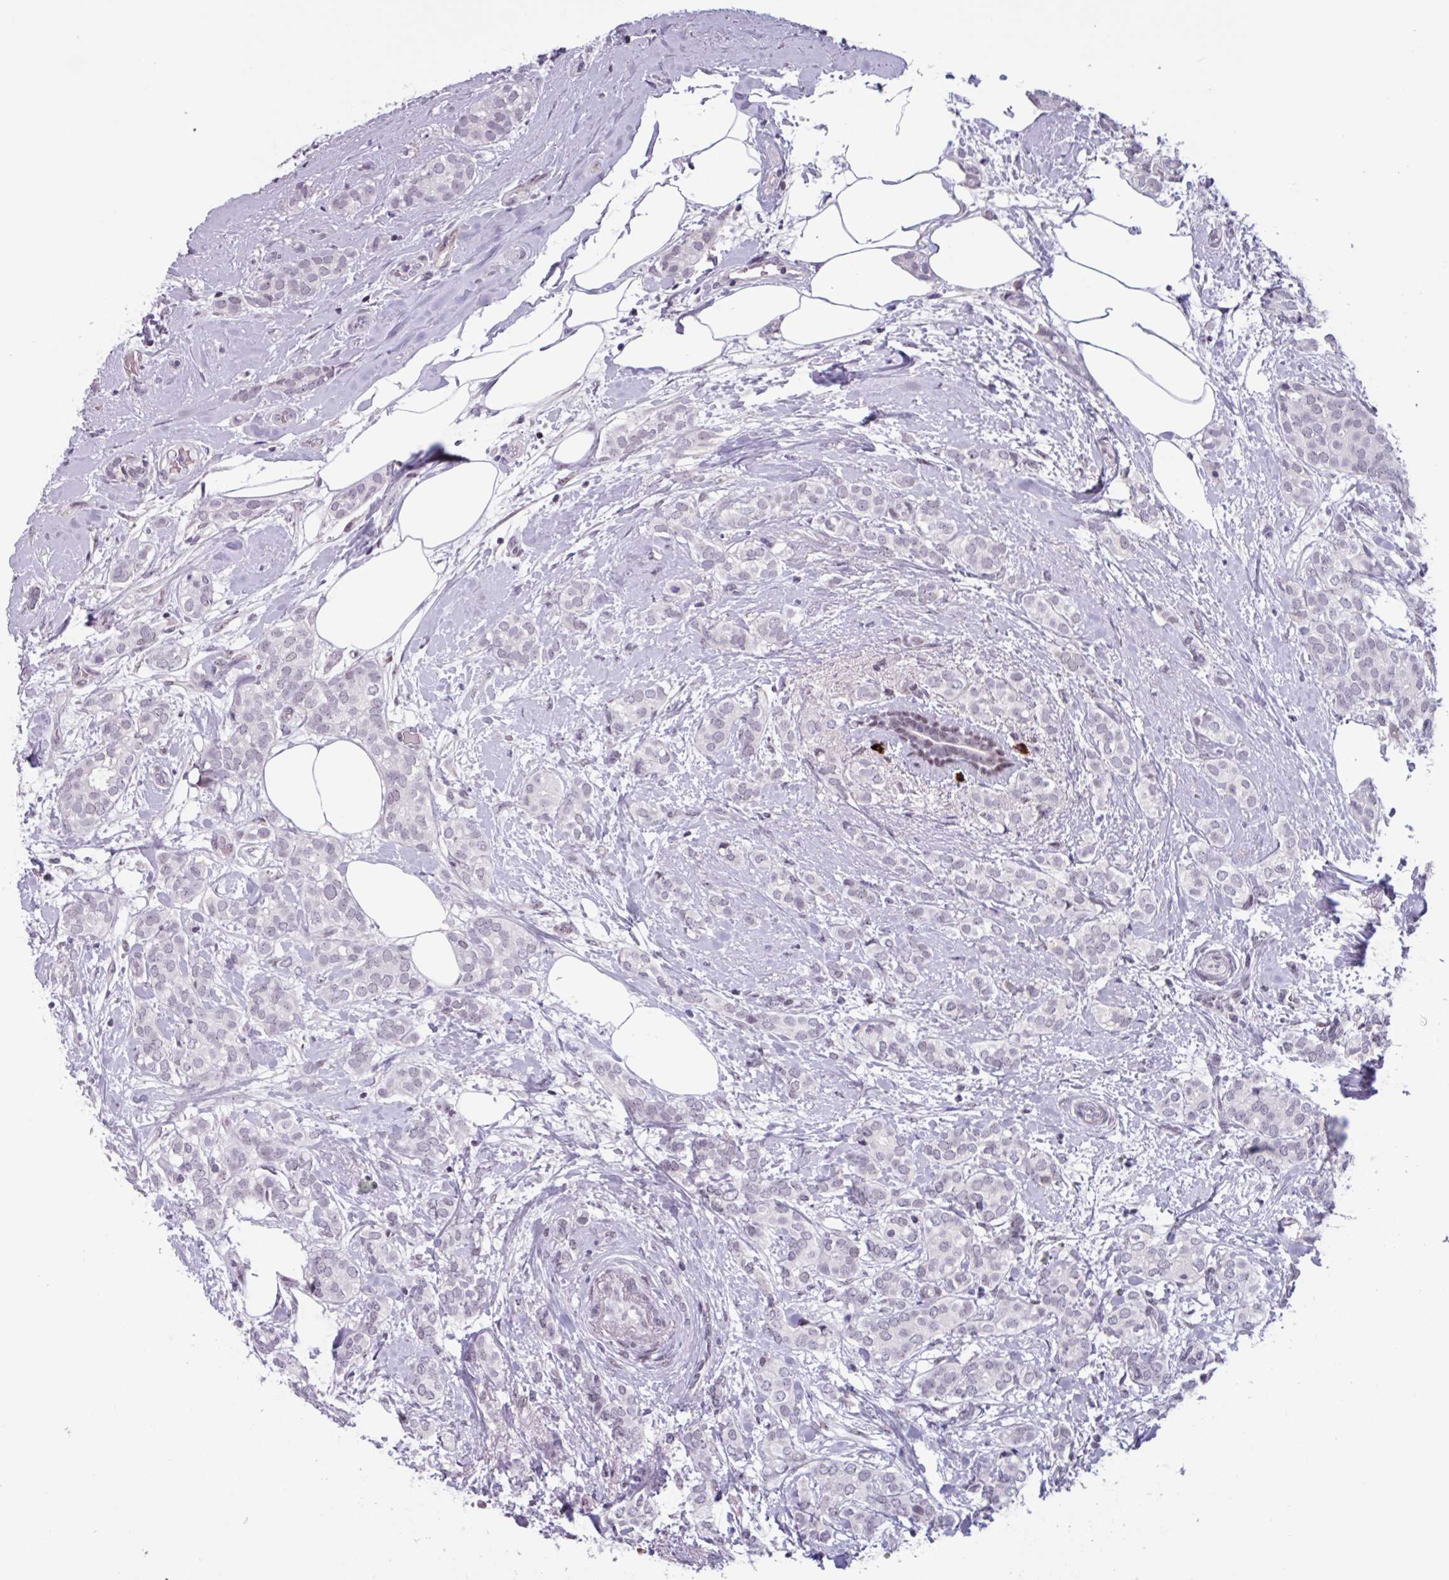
{"staining": {"intensity": "negative", "quantity": "none", "location": "none"}, "tissue": "breast cancer", "cell_type": "Tumor cells", "image_type": "cancer", "snomed": [{"axis": "morphology", "description": "Duct carcinoma"}, {"axis": "topography", "description": "Breast"}], "caption": "The image shows no significant expression in tumor cells of infiltrating ductal carcinoma (breast). (Brightfield microscopy of DAB immunohistochemistry at high magnification).", "gene": "ZNF575", "patient": {"sex": "female", "age": 73}}